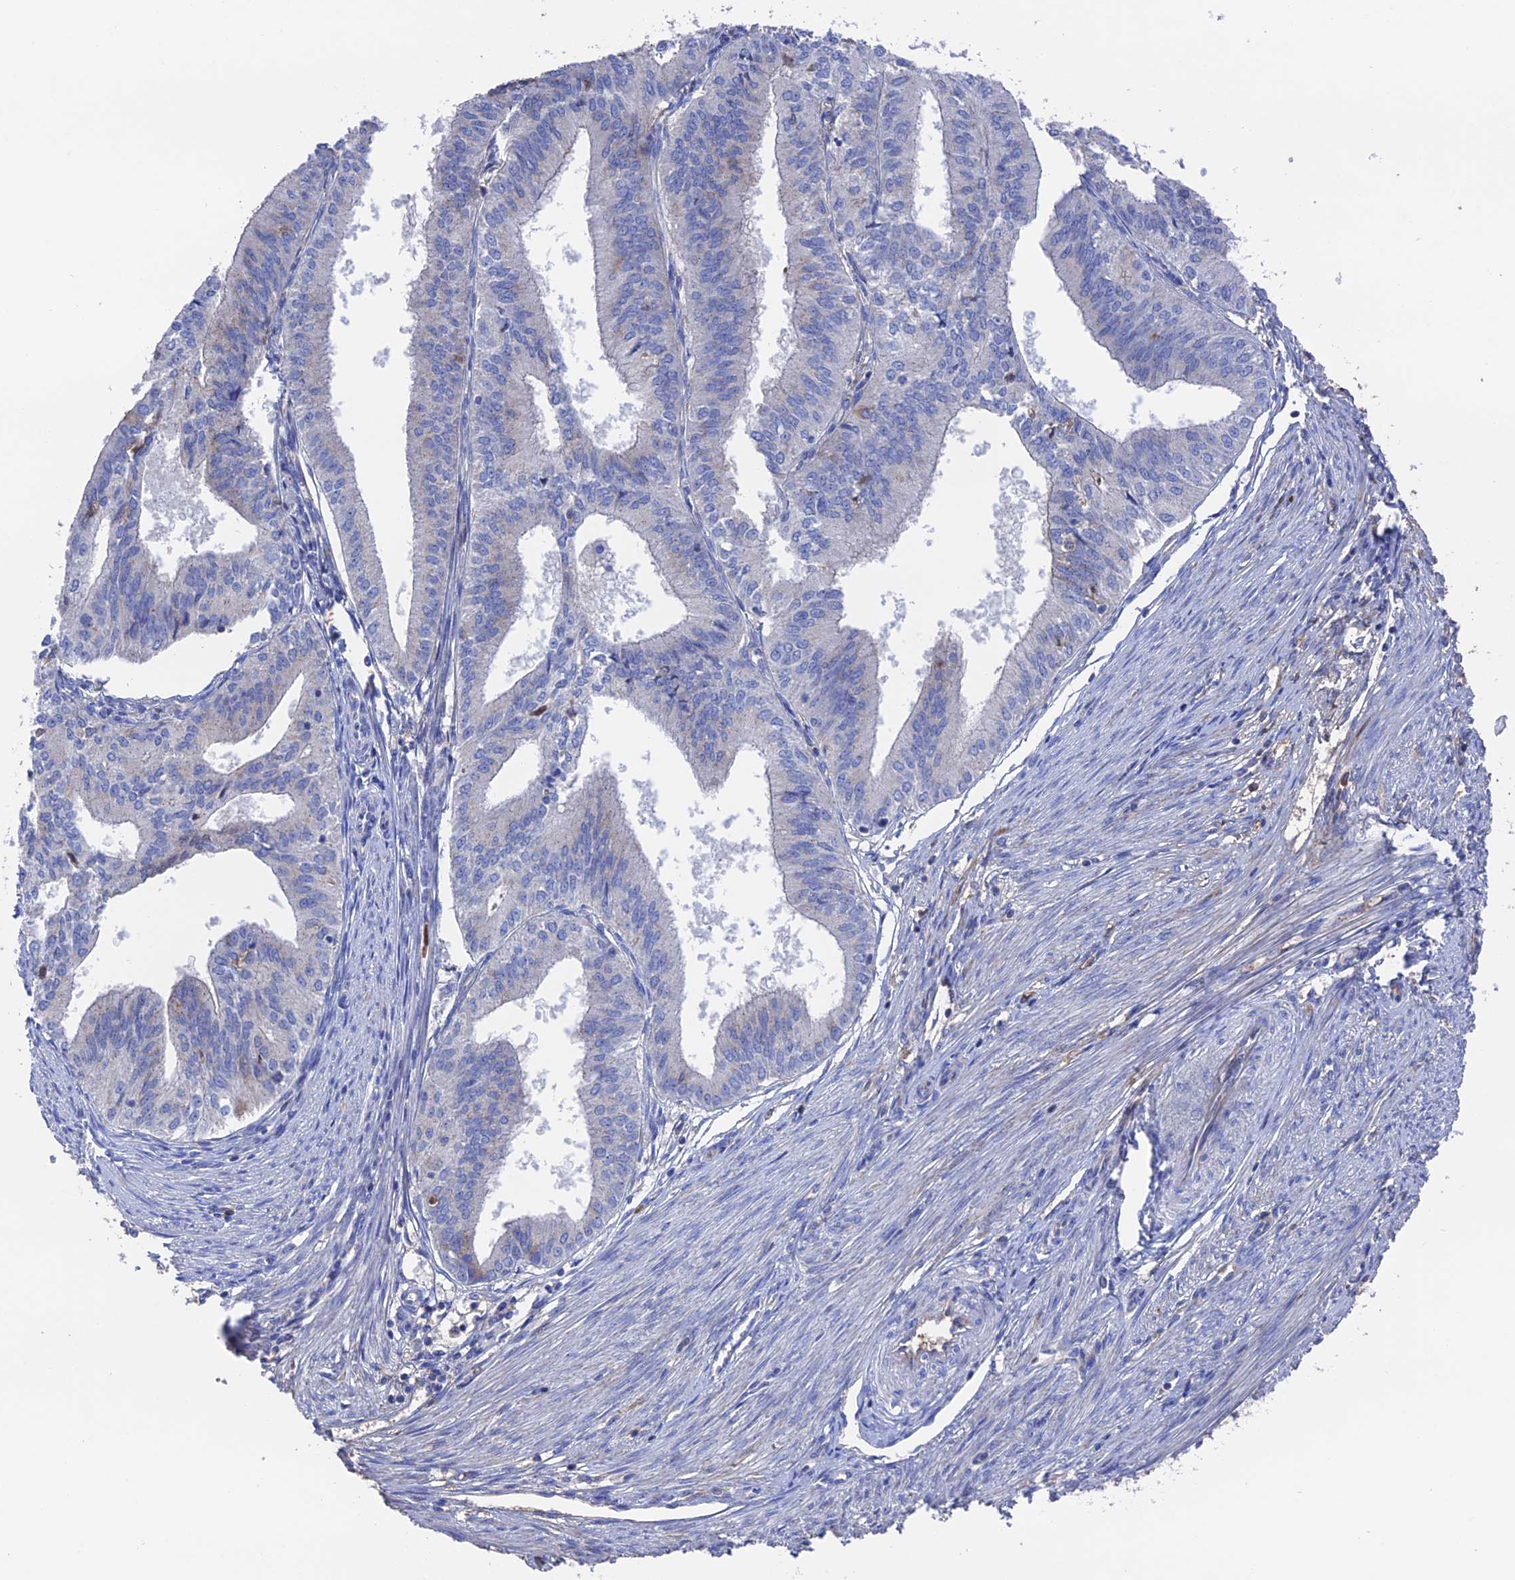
{"staining": {"intensity": "negative", "quantity": "none", "location": "none"}, "tissue": "endometrial cancer", "cell_type": "Tumor cells", "image_type": "cancer", "snomed": [{"axis": "morphology", "description": "Adenocarcinoma, NOS"}, {"axis": "topography", "description": "Endometrium"}], "caption": "The histopathology image exhibits no staining of tumor cells in endometrial adenocarcinoma.", "gene": "HPF1", "patient": {"sex": "female", "age": 50}}